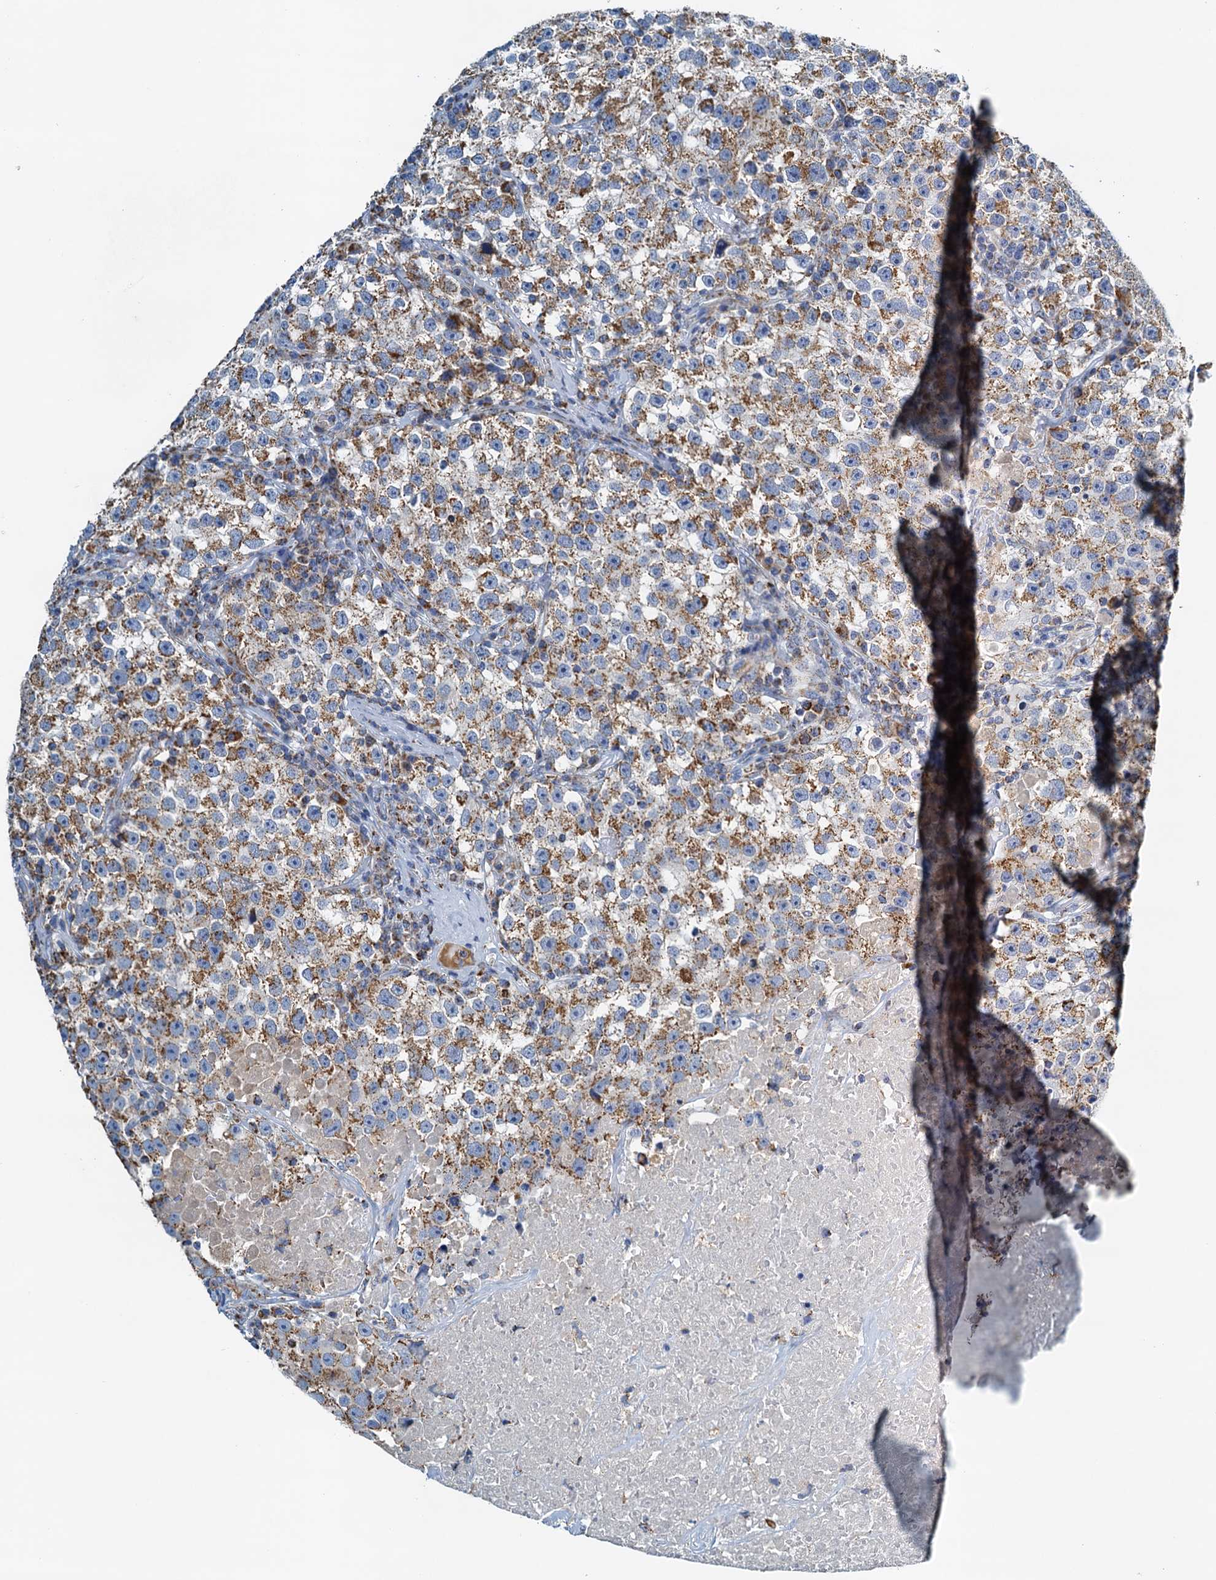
{"staining": {"intensity": "moderate", "quantity": ">75%", "location": "cytoplasmic/membranous"}, "tissue": "testis cancer", "cell_type": "Tumor cells", "image_type": "cancer", "snomed": [{"axis": "morphology", "description": "Seminoma, NOS"}, {"axis": "topography", "description": "Testis"}], "caption": "This histopathology image demonstrates testis seminoma stained with IHC to label a protein in brown. The cytoplasmic/membranous of tumor cells show moderate positivity for the protein. Nuclei are counter-stained blue.", "gene": "POC1A", "patient": {"sex": "male", "age": 22}}